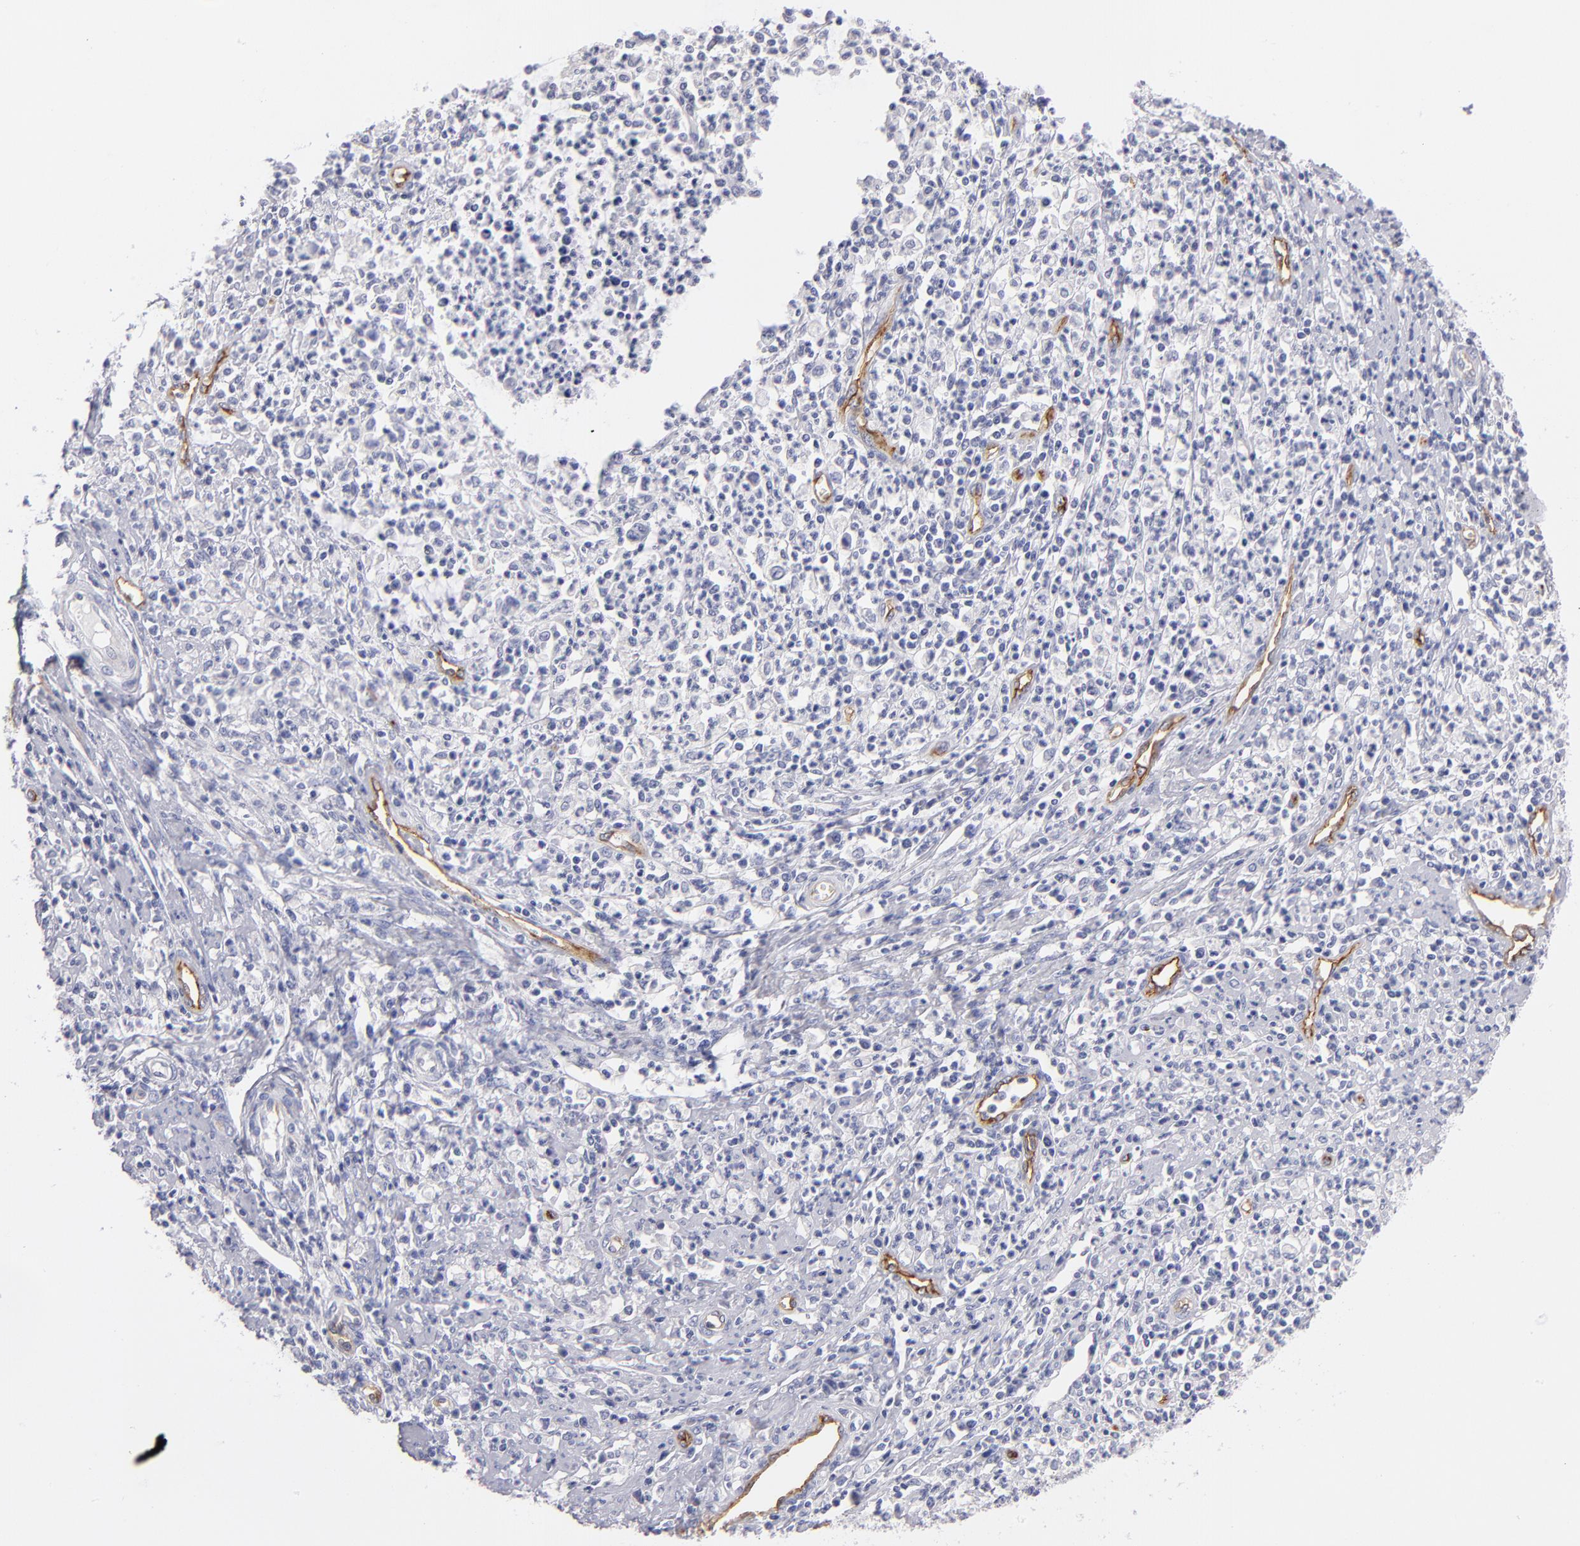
{"staining": {"intensity": "negative", "quantity": "none", "location": "none"}, "tissue": "cervical cancer", "cell_type": "Tumor cells", "image_type": "cancer", "snomed": [{"axis": "morphology", "description": "Adenocarcinoma, NOS"}, {"axis": "topography", "description": "Cervix"}], "caption": "Tumor cells show no significant expression in cervical adenocarcinoma.", "gene": "PLVAP", "patient": {"sex": "female", "age": 36}}